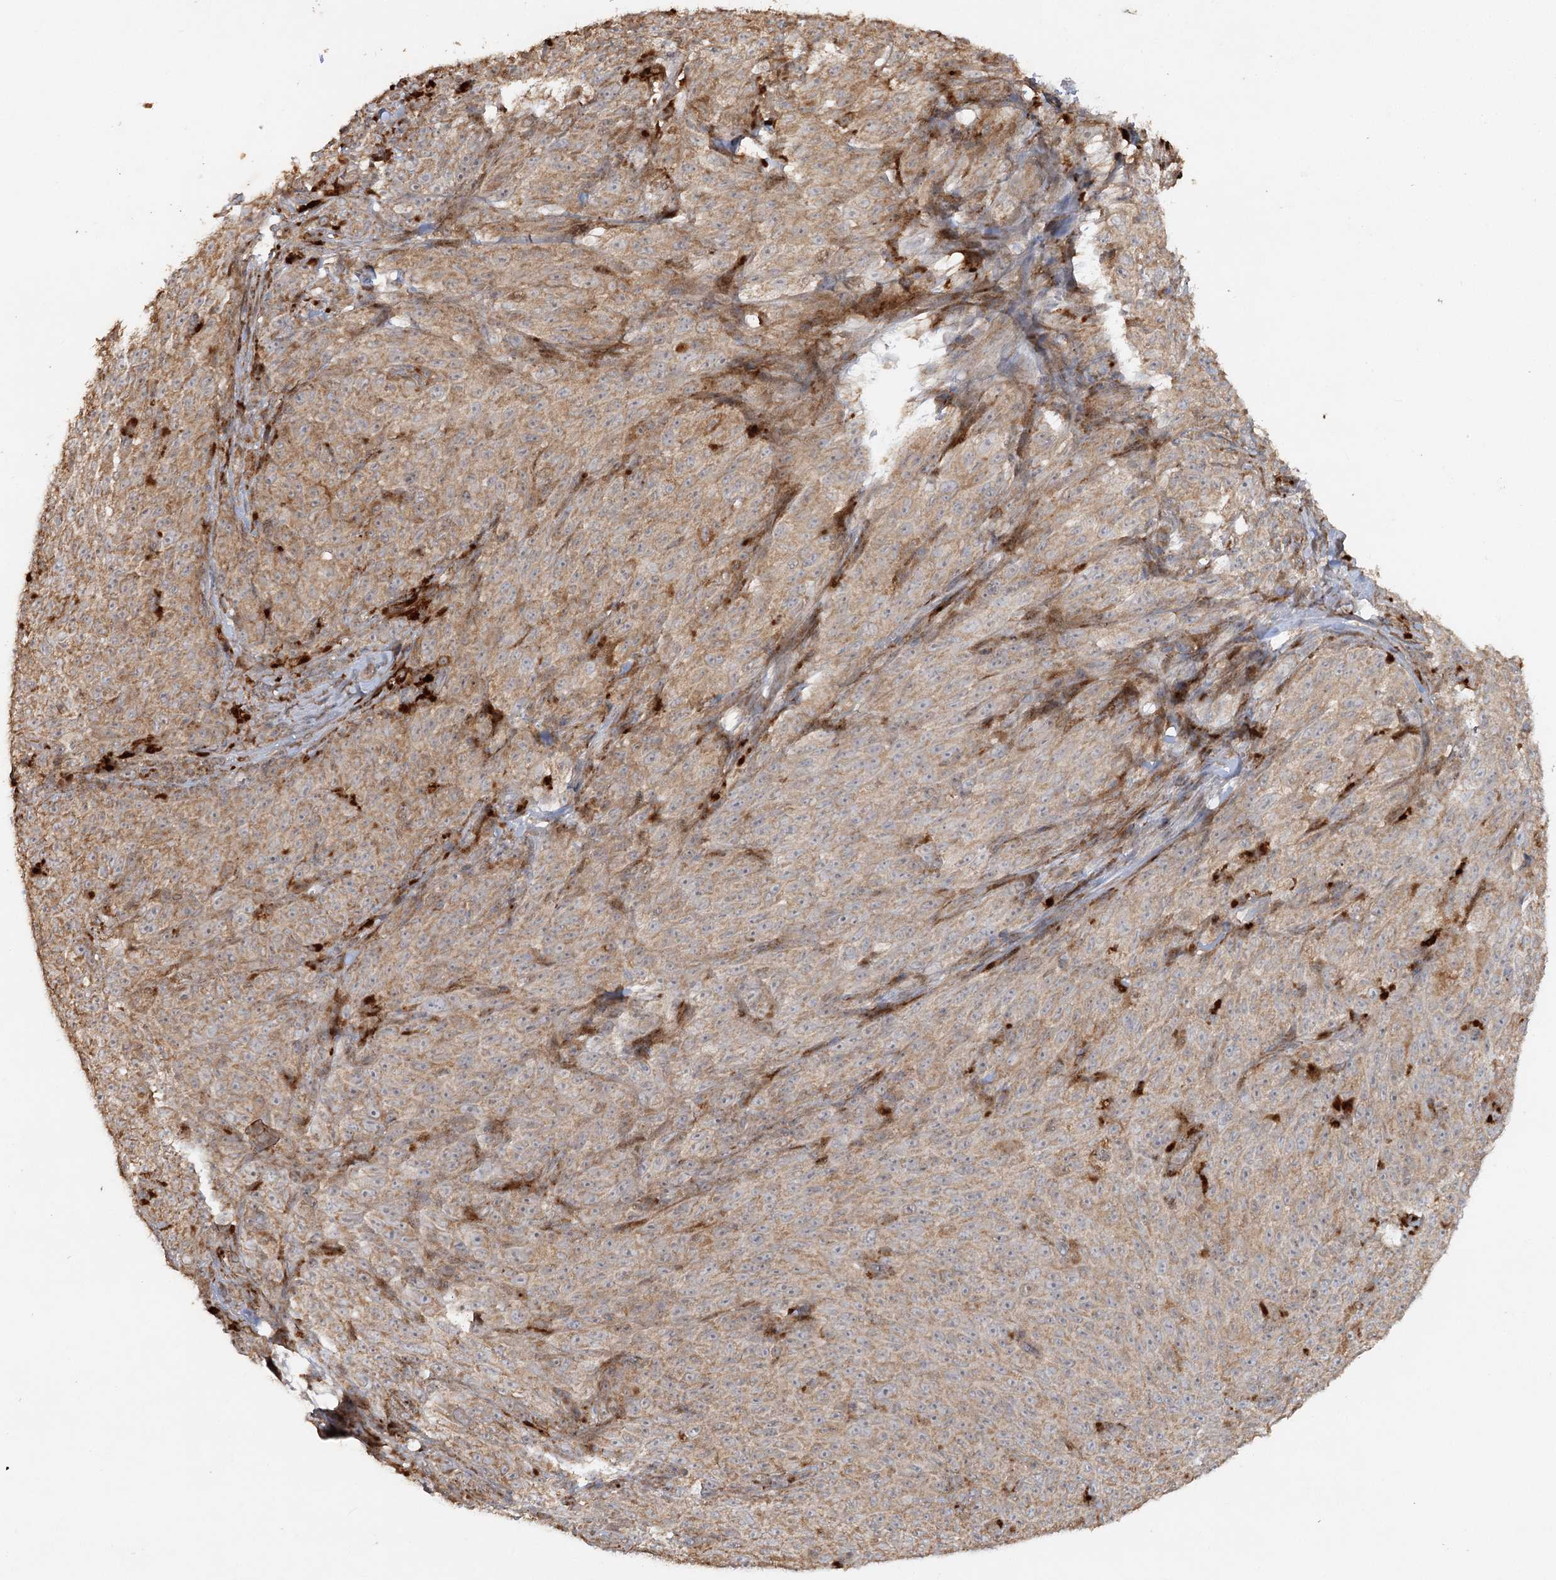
{"staining": {"intensity": "weak", "quantity": ">75%", "location": "cytoplasmic/membranous"}, "tissue": "melanoma", "cell_type": "Tumor cells", "image_type": "cancer", "snomed": [{"axis": "morphology", "description": "Malignant melanoma, NOS"}, {"axis": "topography", "description": "Skin"}], "caption": "This photomicrograph displays immunohistochemistry staining of human melanoma, with low weak cytoplasmic/membranous expression in about >75% of tumor cells.", "gene": "KBTBD4", "patient": {"sex": "female", "age": 82}}